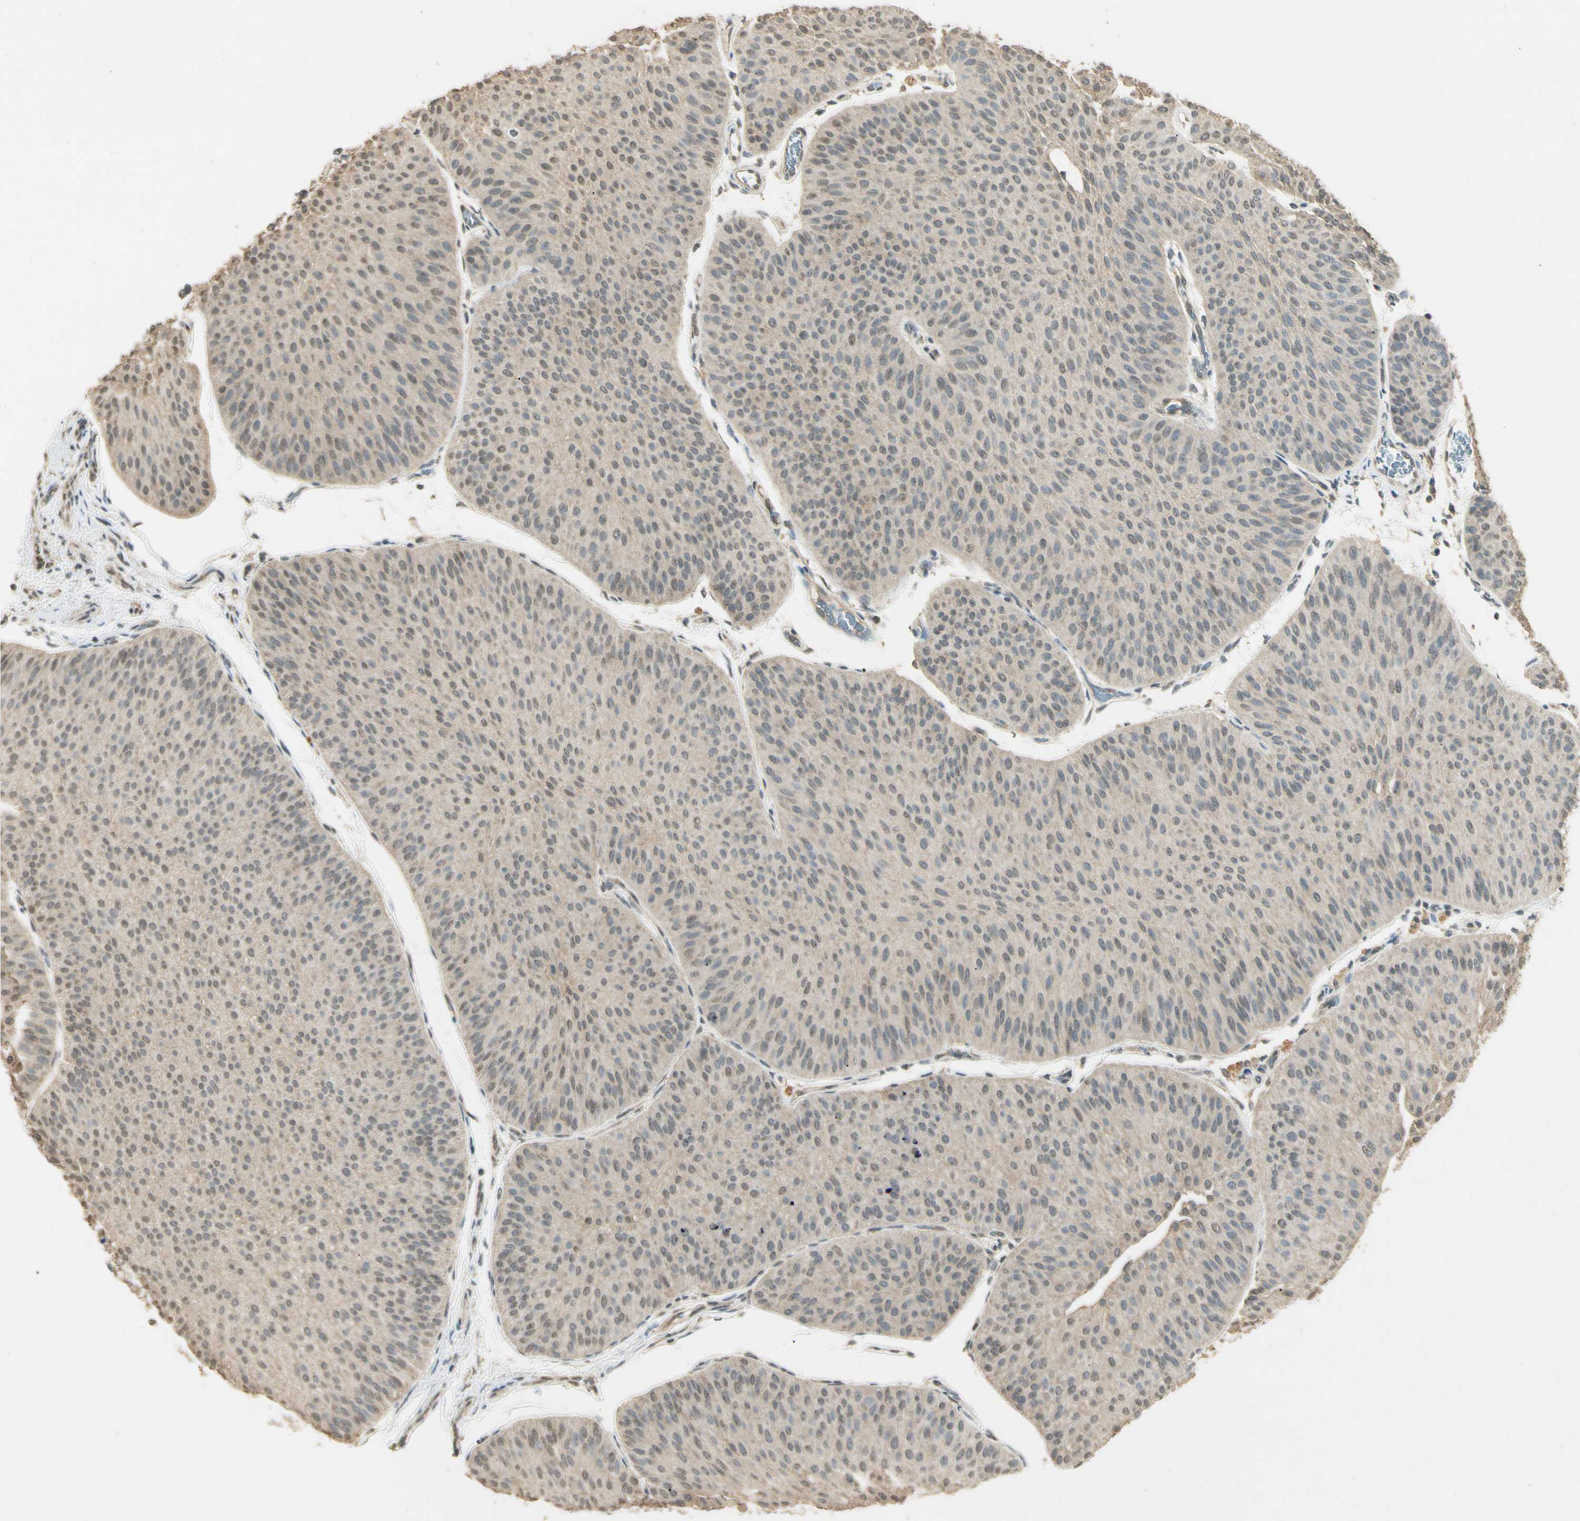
{"staining": {"intensity": "weak", "quantity": ">75%", "location": "cytoplasmic/membranous"}, "tissue": "urothelial cancer", "cell_type": "Tumor cells", "image_type": "cancer", "snomed": [{"axis": "morphology", "description": "Urothelial carcinoma, Low grade"}, {"axis": "topography", "description": "Urinary bladder"}], "caption": "Protein expression analysis of human urothelial cancer reveals weak cytoplasmic/membranous expression in about >75% of tumor cells. The protein is shown in brown color, while the nuclei are stained blue.", "gene": "SGCA", "patient": {"sex": "female", "age": 60}}